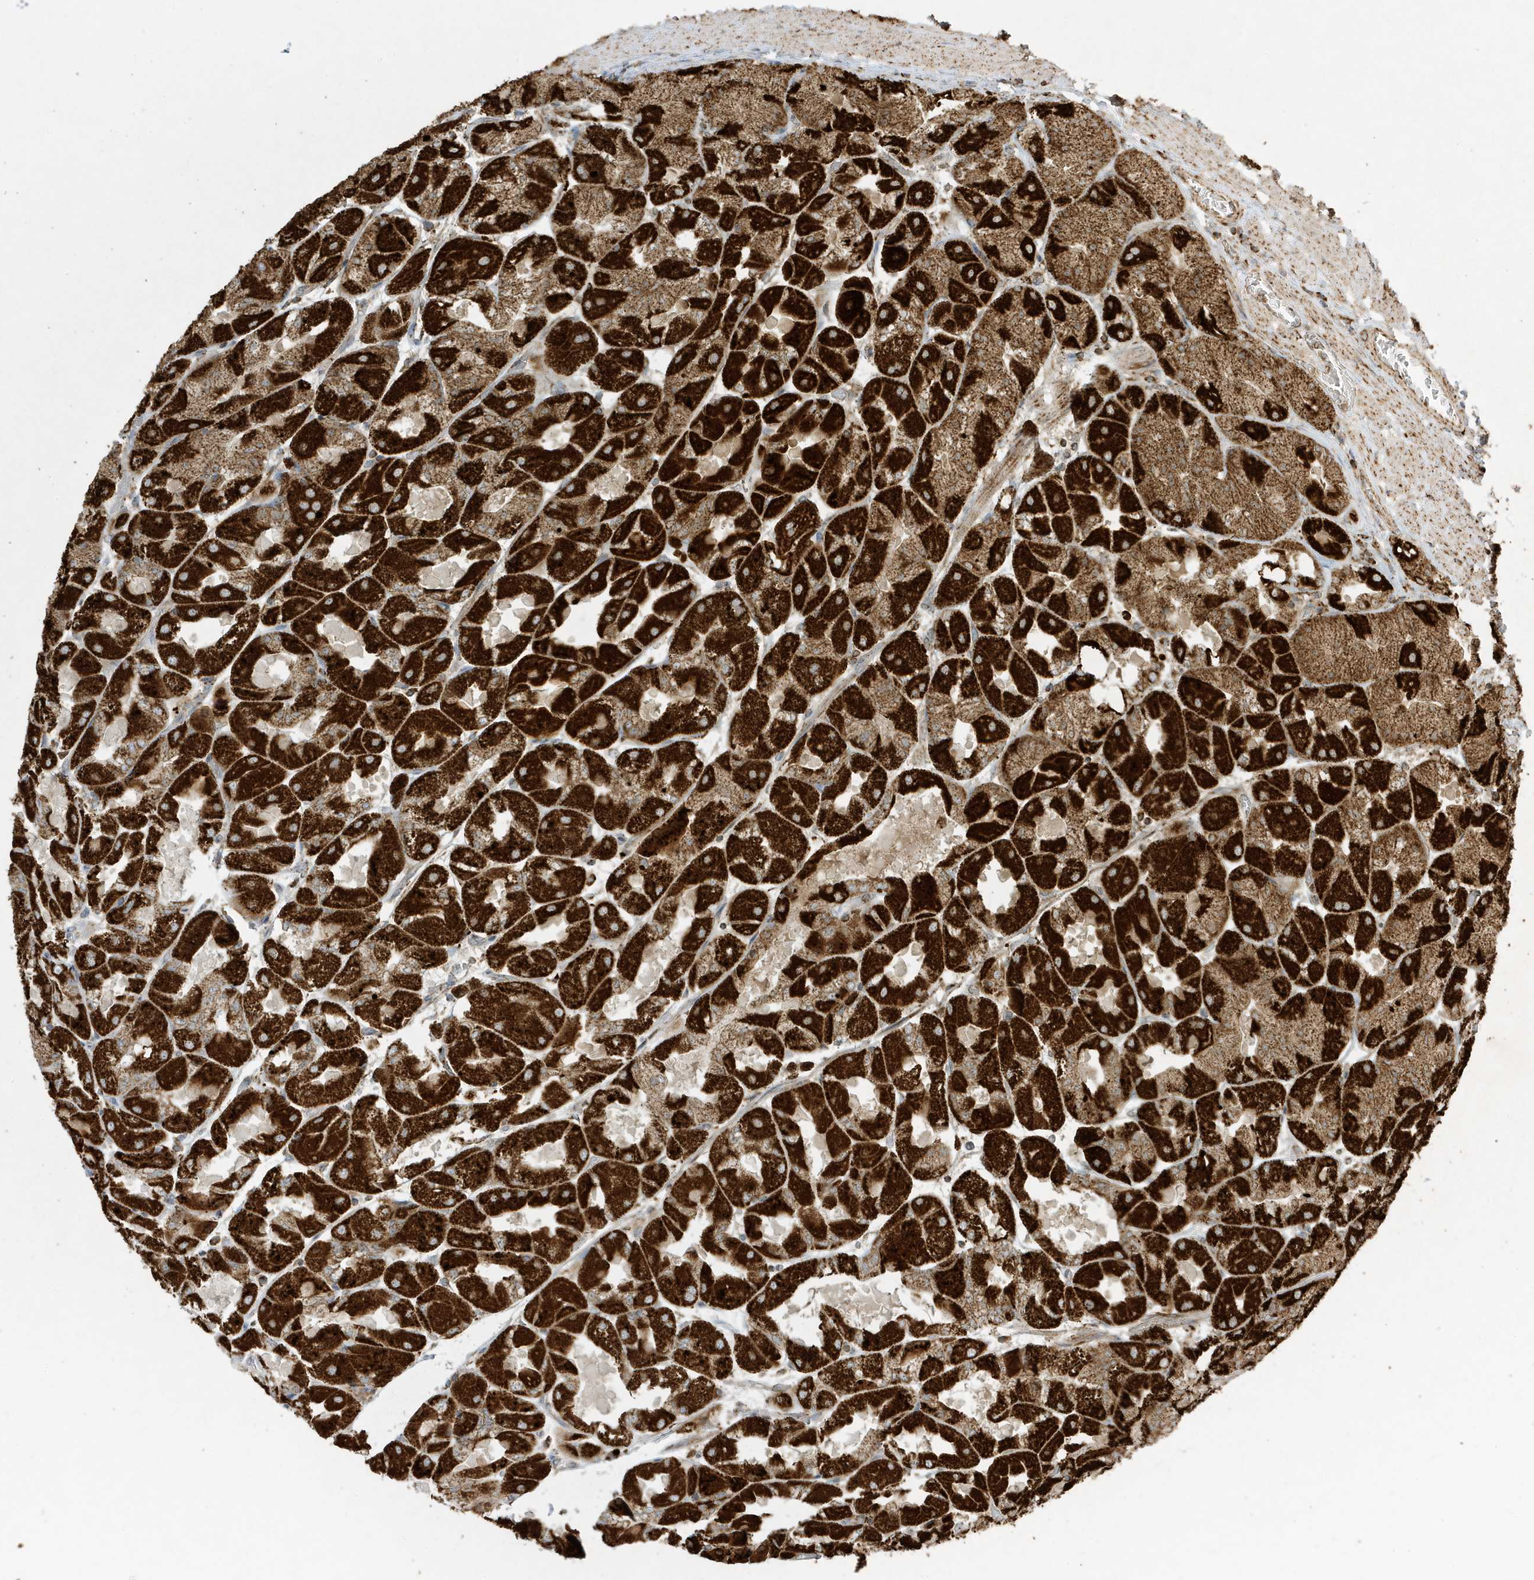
{"staining": {"intensity": "strong", "quantity": ">75%", "location": "cytoplasmic/membranous"}, "tissue": "stomach", "cell_type": "Glandular cells", "image_type": "normal", "snomed": [{"axis": "morphology", "description": "Normal tissue, NOS"}, {"axis": "topography", "description": "Stomach"}], "caption": "Glandular cells demonstrate strong cytoplasmic/membranous staining in about >75% of cells in benign stomach.", "gene": "ATP5ME", "patient": {"sex": "female", "age": 61}}